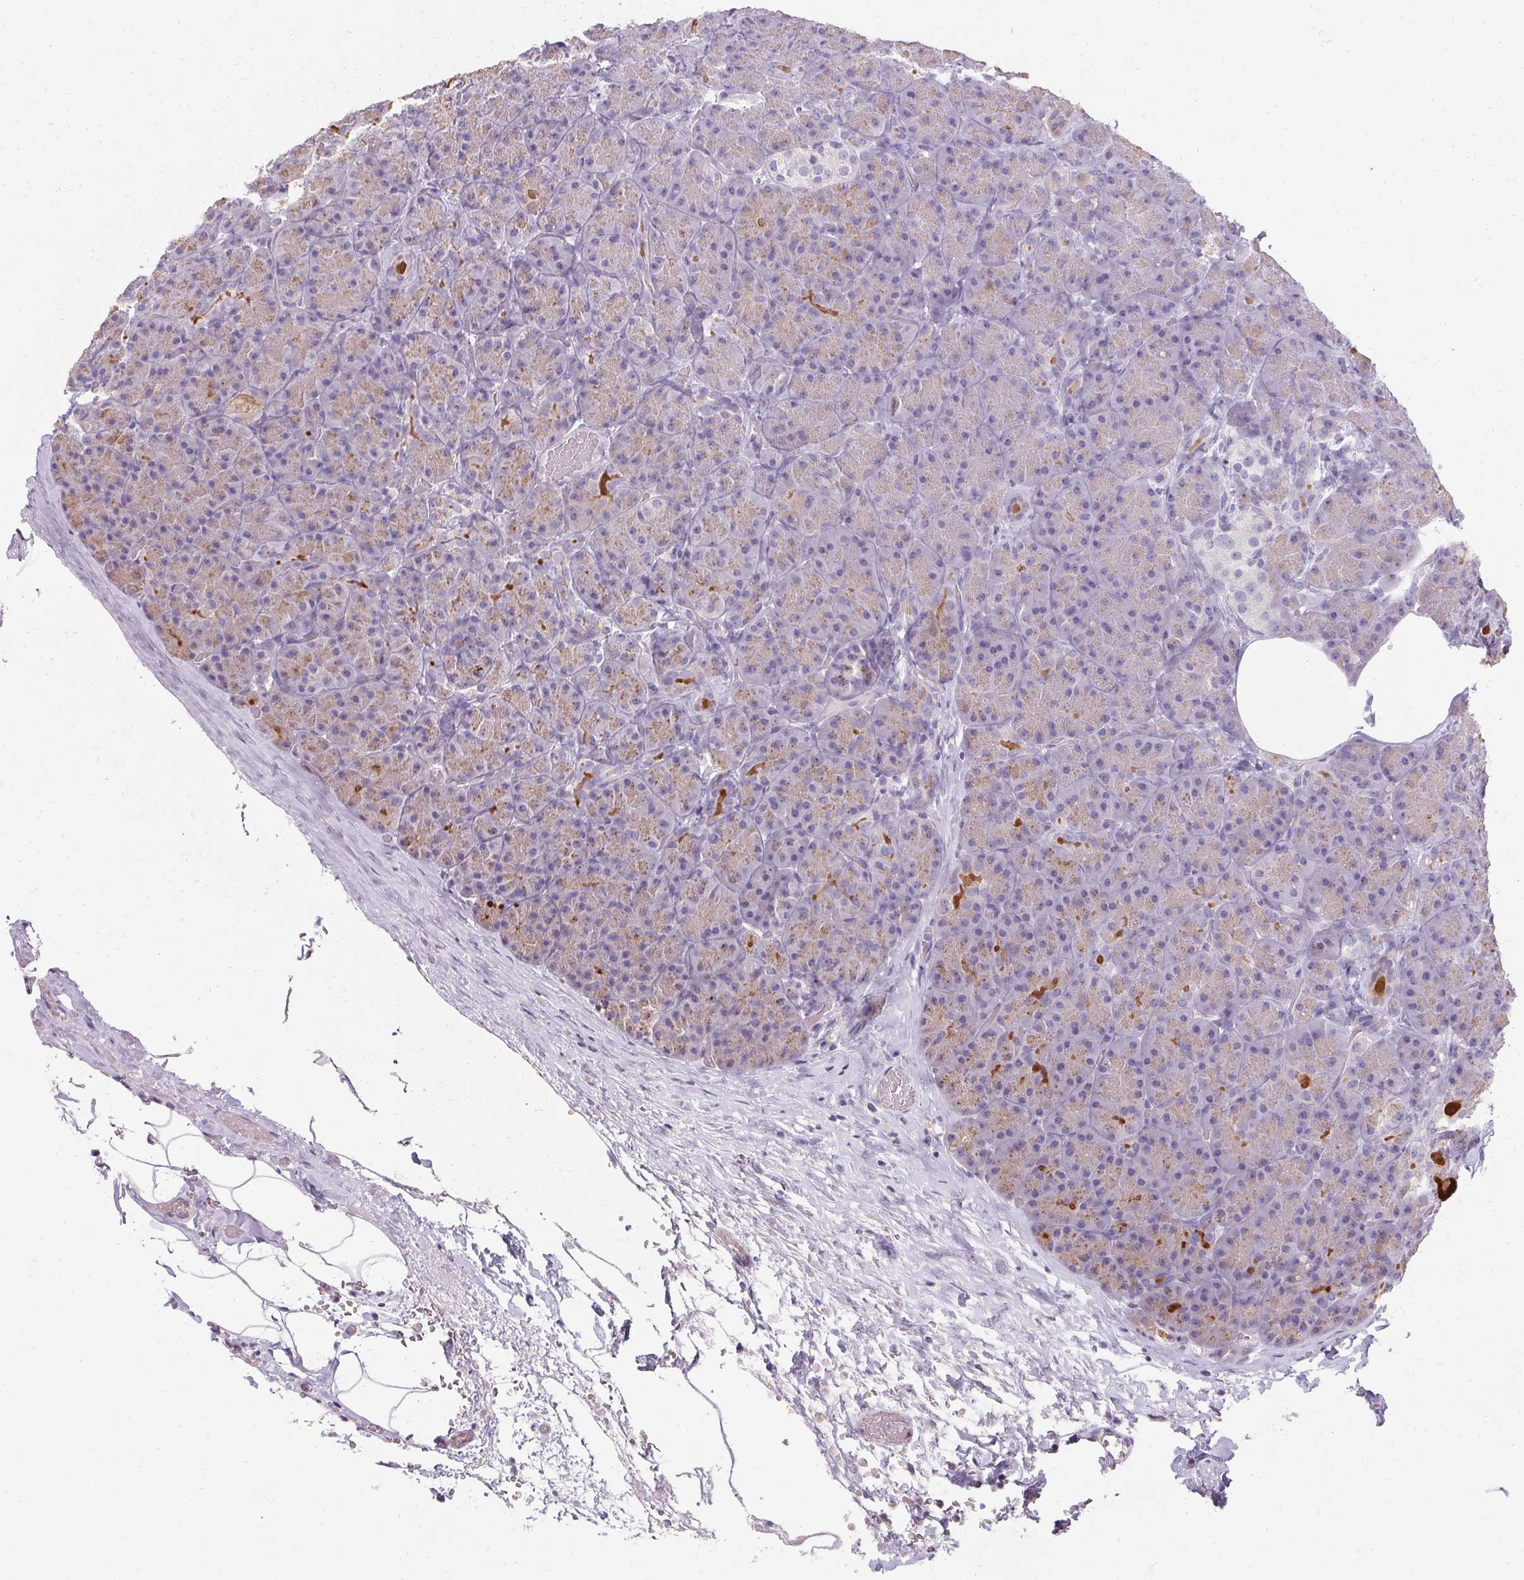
{"staining": {"intensity": "moderate", "quantity": "<25%", "location": "cytoplasmic/membranous"}, "tissue": "pancreas", "cell_type": "Exocrine glandular cells", "image_type": "normal", "snomed": [{"axis": "morphology", "description": "Normal tissue, NOS"}, {"axis": "topography", "description": "Pancreas"}], "caption": "Immunohistochemistry (IHC) image of normal pancreas stained for a protein (brown), which exhibits low levels of moderate cytoplasmic/membranous staining in about <25% of exocrine glandular cells.", "gene": "HSD17B3", "patient": {"sex": "male", "age": 57}}